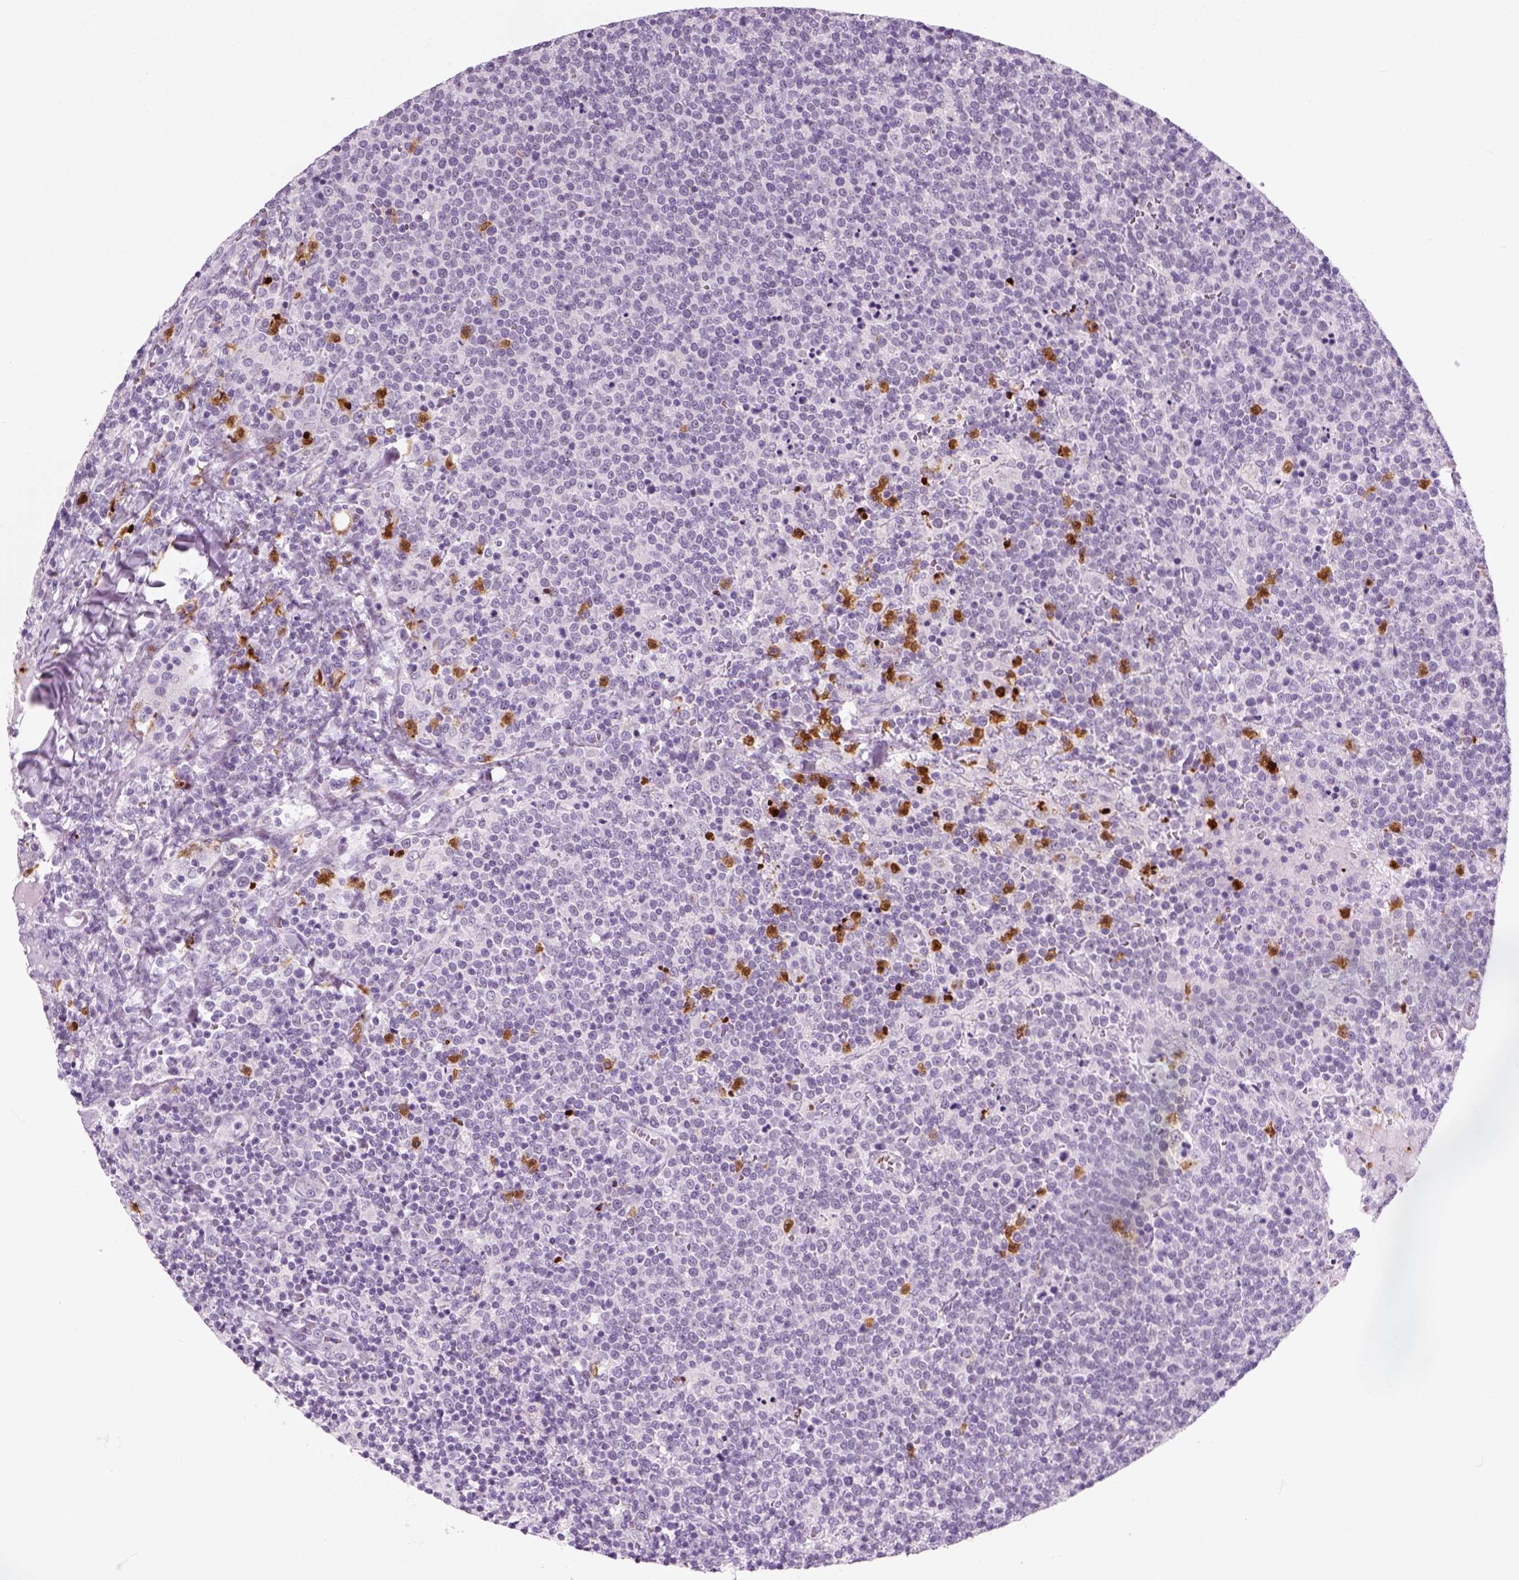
{"staining": {"intensity": "negative", "quantity": "none", "location": "none"}, "tissue": "lymphoma", "cell_type": "Tumor cells", "image_type": "cancer", "snomed": [{"axis": "morphology", "description": "Malignant lymphoma, non-Hodgkin's type, High grade"}, {"axis": "topography", "description": "Lymph node"}], "caption": "Tumor cells are negative for protein expression in human malignant lymphoma, non-Hodgkin's type (high-grade).", "gene": "IL4", "patient": {"sex": "male", "age": 61}}